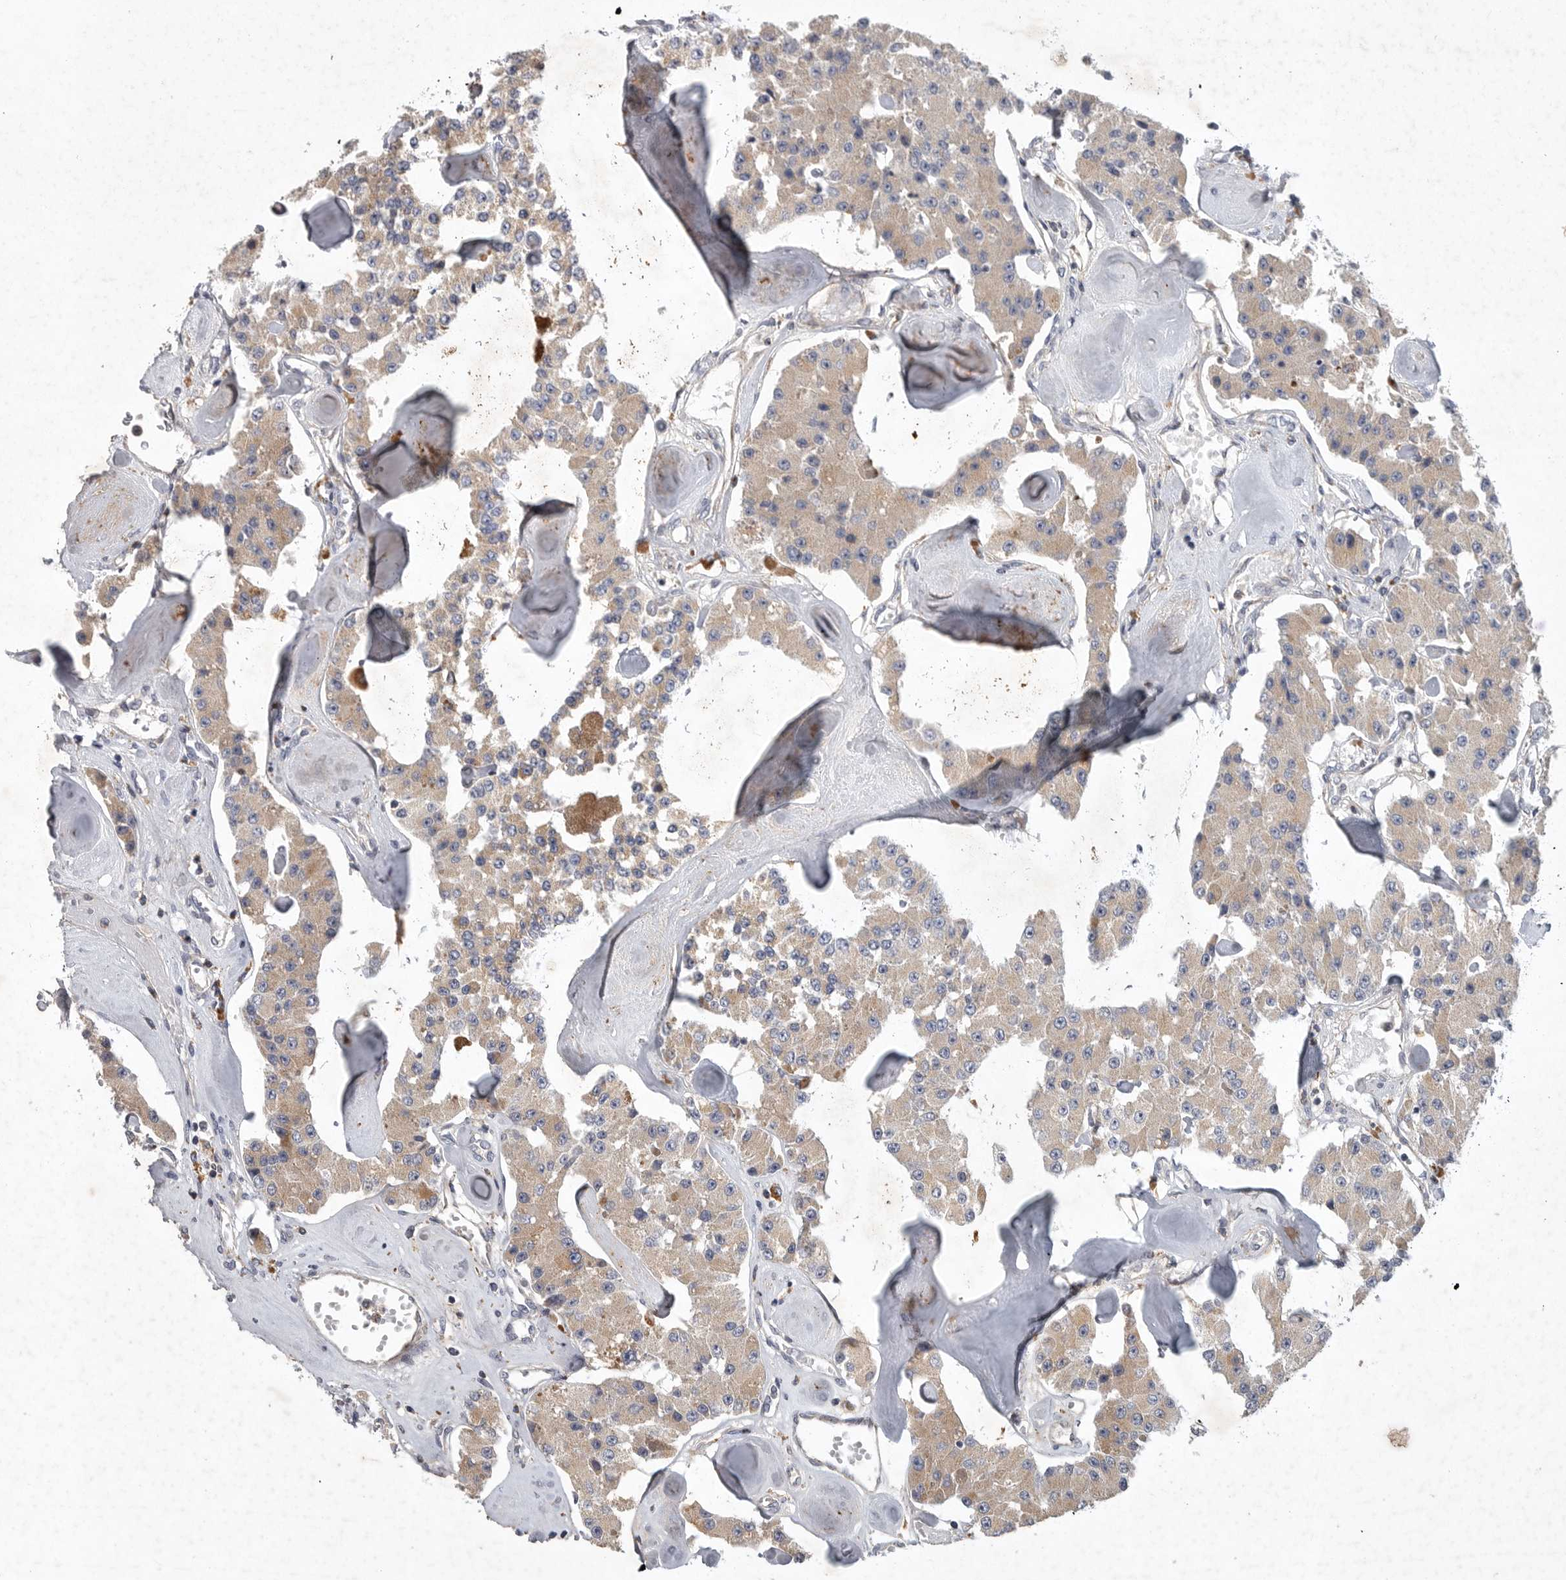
{"staining": {"intensity": "weak", "quantity": ">75%", "location": "cytoplasmic/membranous"}, "tissue": "carcinoid", "cell_type": "Tumor cells", "image_type": "cancer", "snomed": [{"axis": "morphology", "description": "Carcinoid, malignant, NOS"}, {"axis": "topography", "description": "Pancreas"}], "caption": "The histopathology image reveals a brown stain indicating the presence of a protein in the cytoplasmic/membranous of tumor cells in malignant carcinoid.", "gene": "LAMTOR3", "patient": {"sex": "male", "age": 41}}